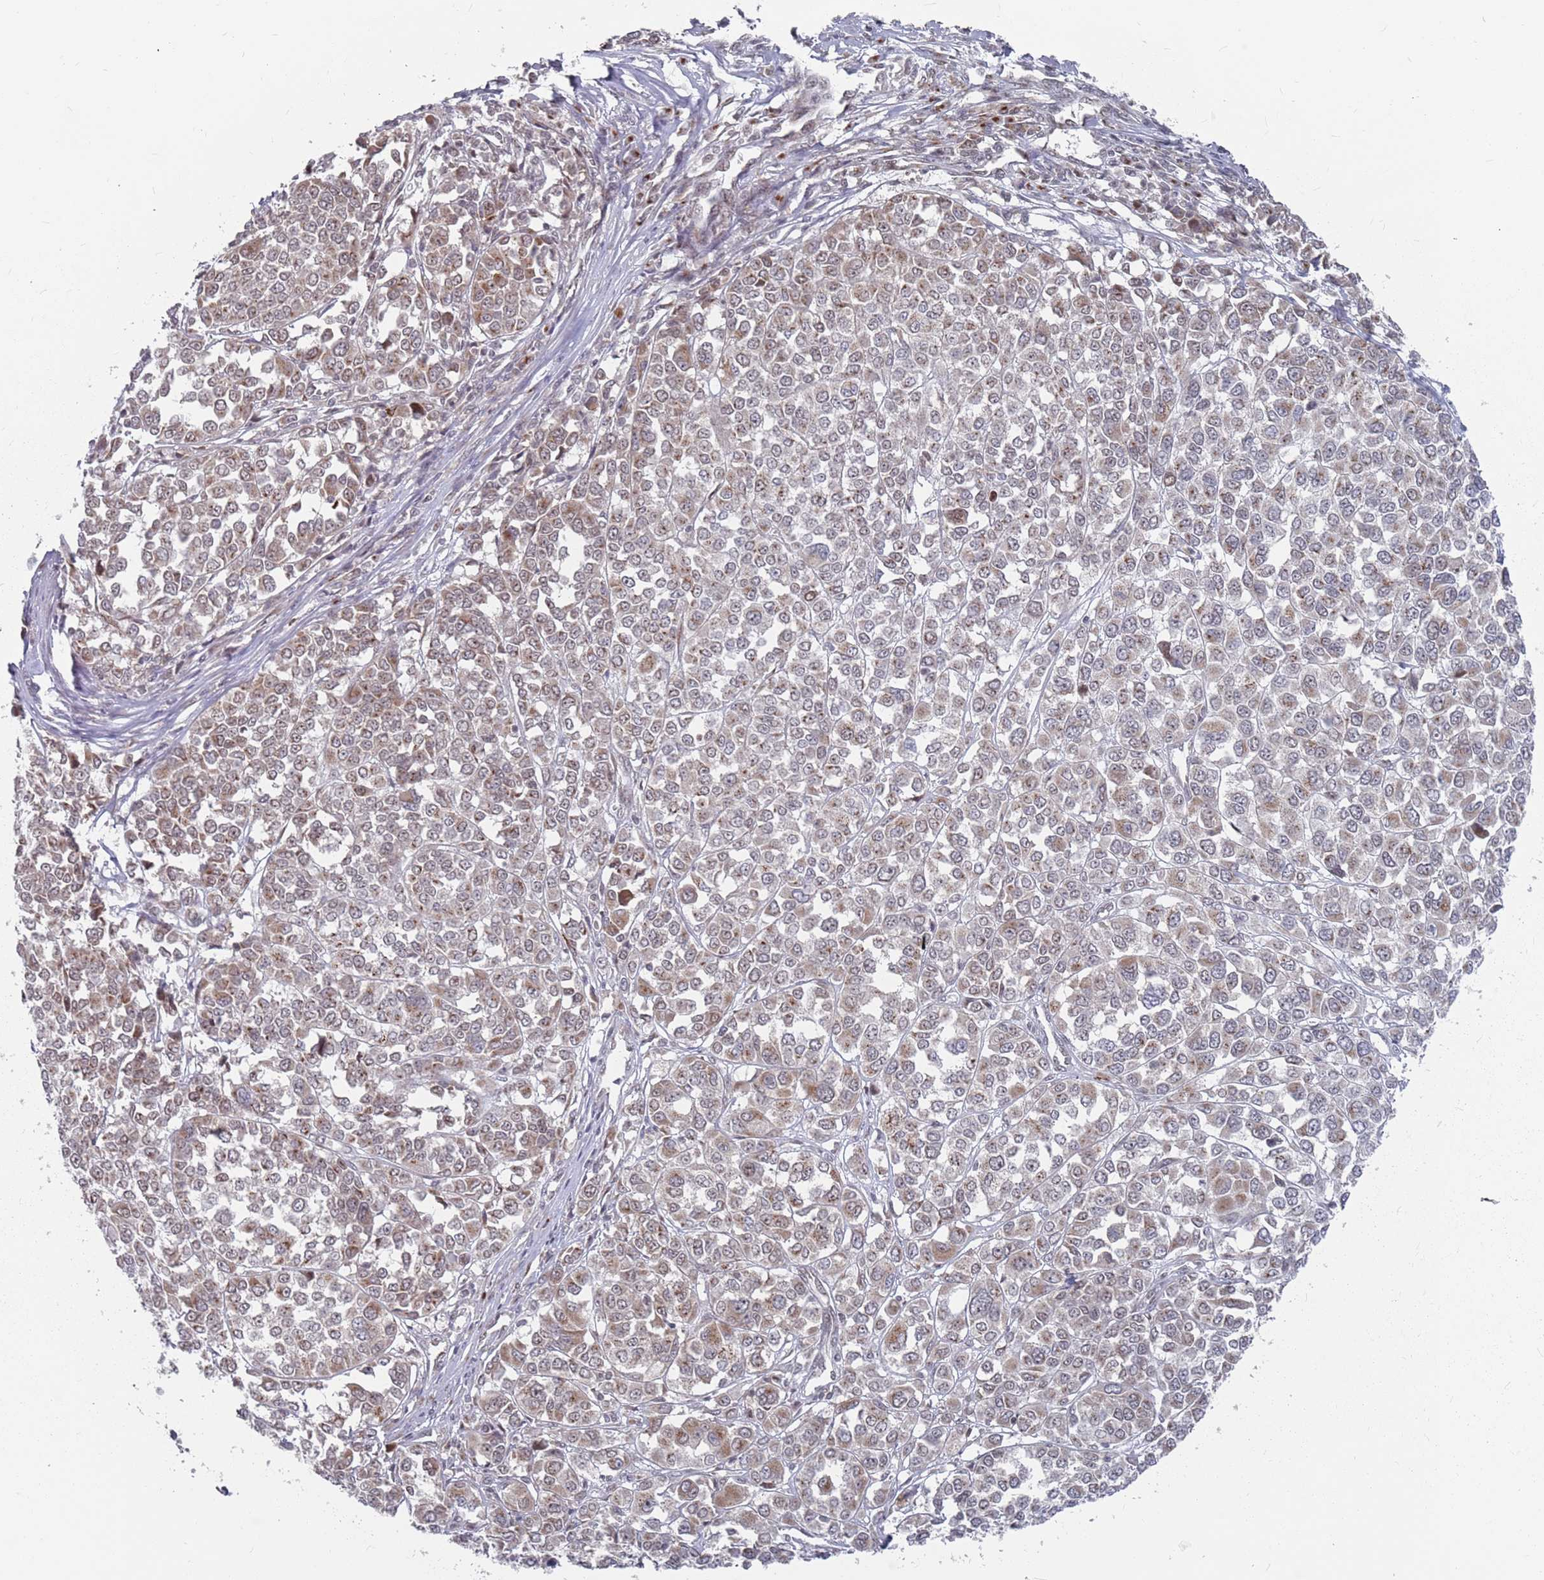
{"staining": {"intensity": "moderate", "quantity": "25%-75%", "location": "cytoplasmic/membranous"}, "tissue": "melanoma", "cell_type": "Tumor cells", "image_type": "cancer", "snomed": [{"axis": "morphology", "description": "Malignant melanoma, Metastatic site"}, {"axis": "topography", "description": "Lymph node"}], "caption": "Immunohistochemistry (IHC) histopathology image of human melanoma stained for a protein (brown), which reveals medium levels of moderate cytoplasmic/membranous staining in about 25%-75% of tumor cells.", "gene": "FMO4", "patient": {"sex": "male", "age": 44}}